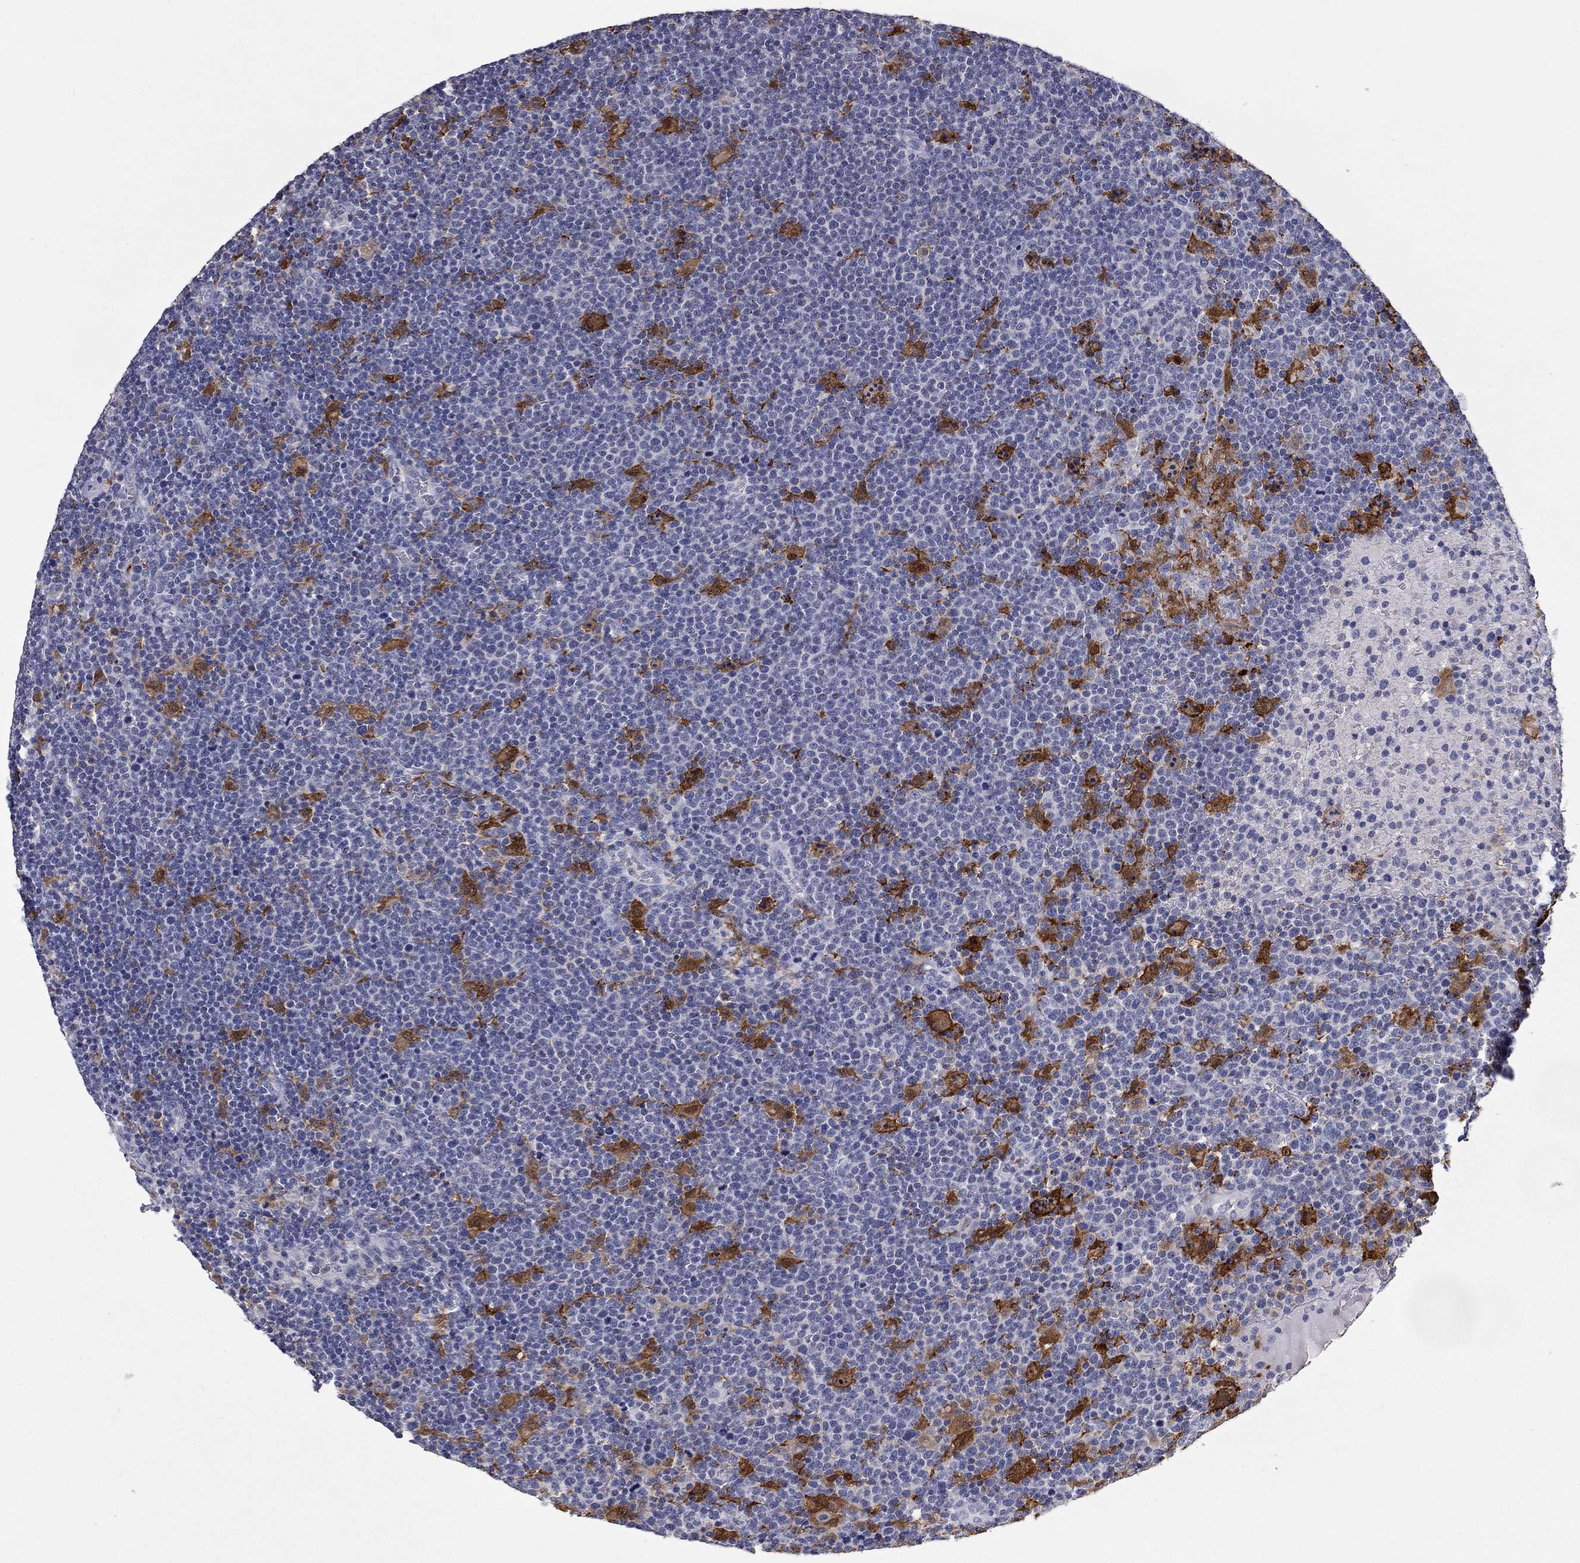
{"staining": {"intensity": "strong", "quantity": "<25%", "location": "cytoplasmic/membranous"}, "tissue": "lymphoma", "cell_type": "Tumor cells", "image_type": "cancer", "snomed": [{"axis": "morphology", "description": "Malignant lymphoma, non-Hodgkin's type, High grade"}, {"axis": "topography", "description": "Lymph node"}], "caption": "High-magnification brightfield microscopy of high-grade malignant lymphoma, non-Hodgkin's type stained with DAB (3,3'-diaminobenzidine) (brown) and counterstained with hematoxylin (blue). tumor cells exhibit strong cytoplasmic/membranous expression is appreciated in about<25% of cells.", "gene": "PLEK", "patient": {"sex": "male", "age": 61}}